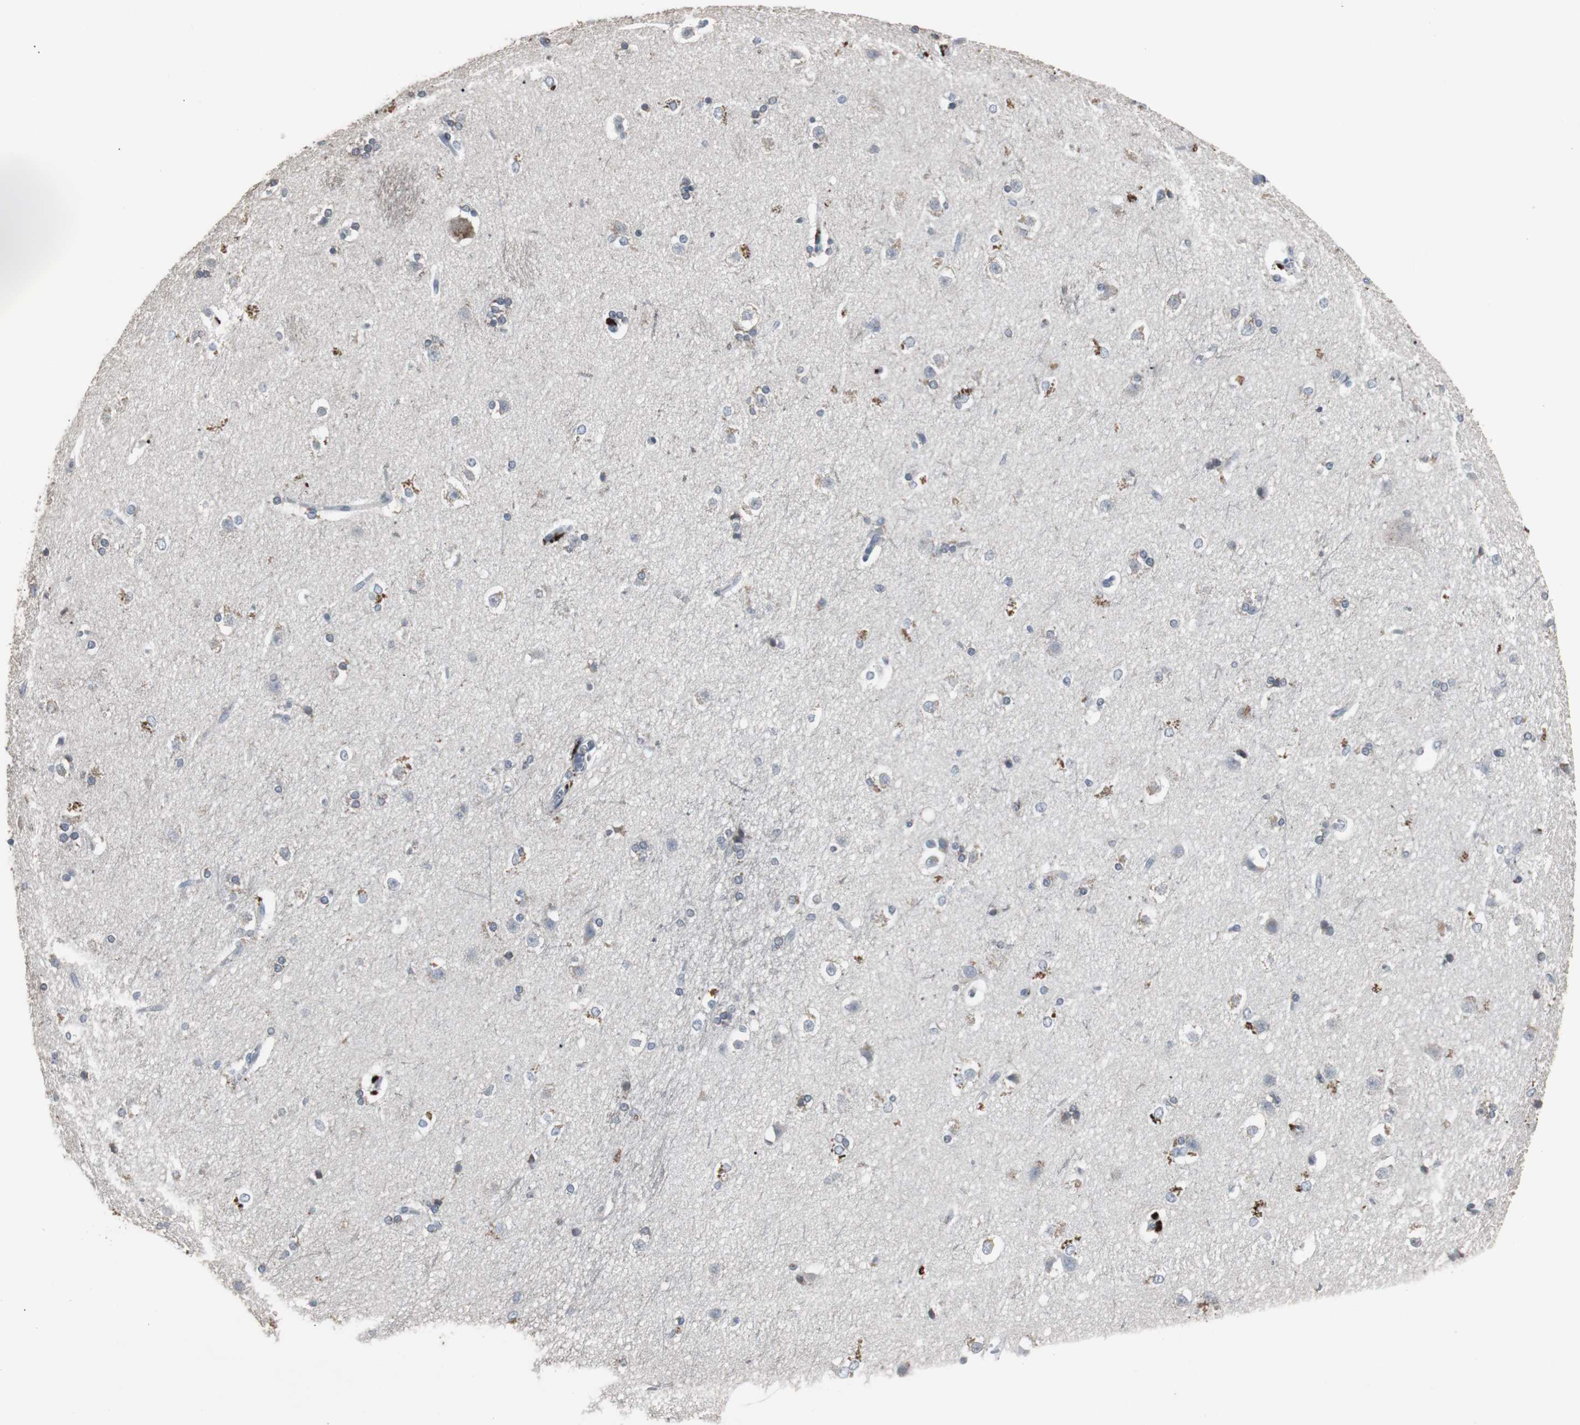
{"staining": {"intensity": "negative", "quantity": "none", "location": "none"}, "tissue": "caudate", "cell_type": "Glial cells", "image_type": "normal", "snomed": [{"axis": "morphology", "description": "Normal tissue, NOS"}, {"axis": "topography", "description": "Lateral ventricle wall"}], "caption": "There is no significant staining in glial cells of caudate. (IHC, brightfield microscopy, high magnification).", "gene": "ACAA1", "patient": {"sex": "female", "age": 19}}